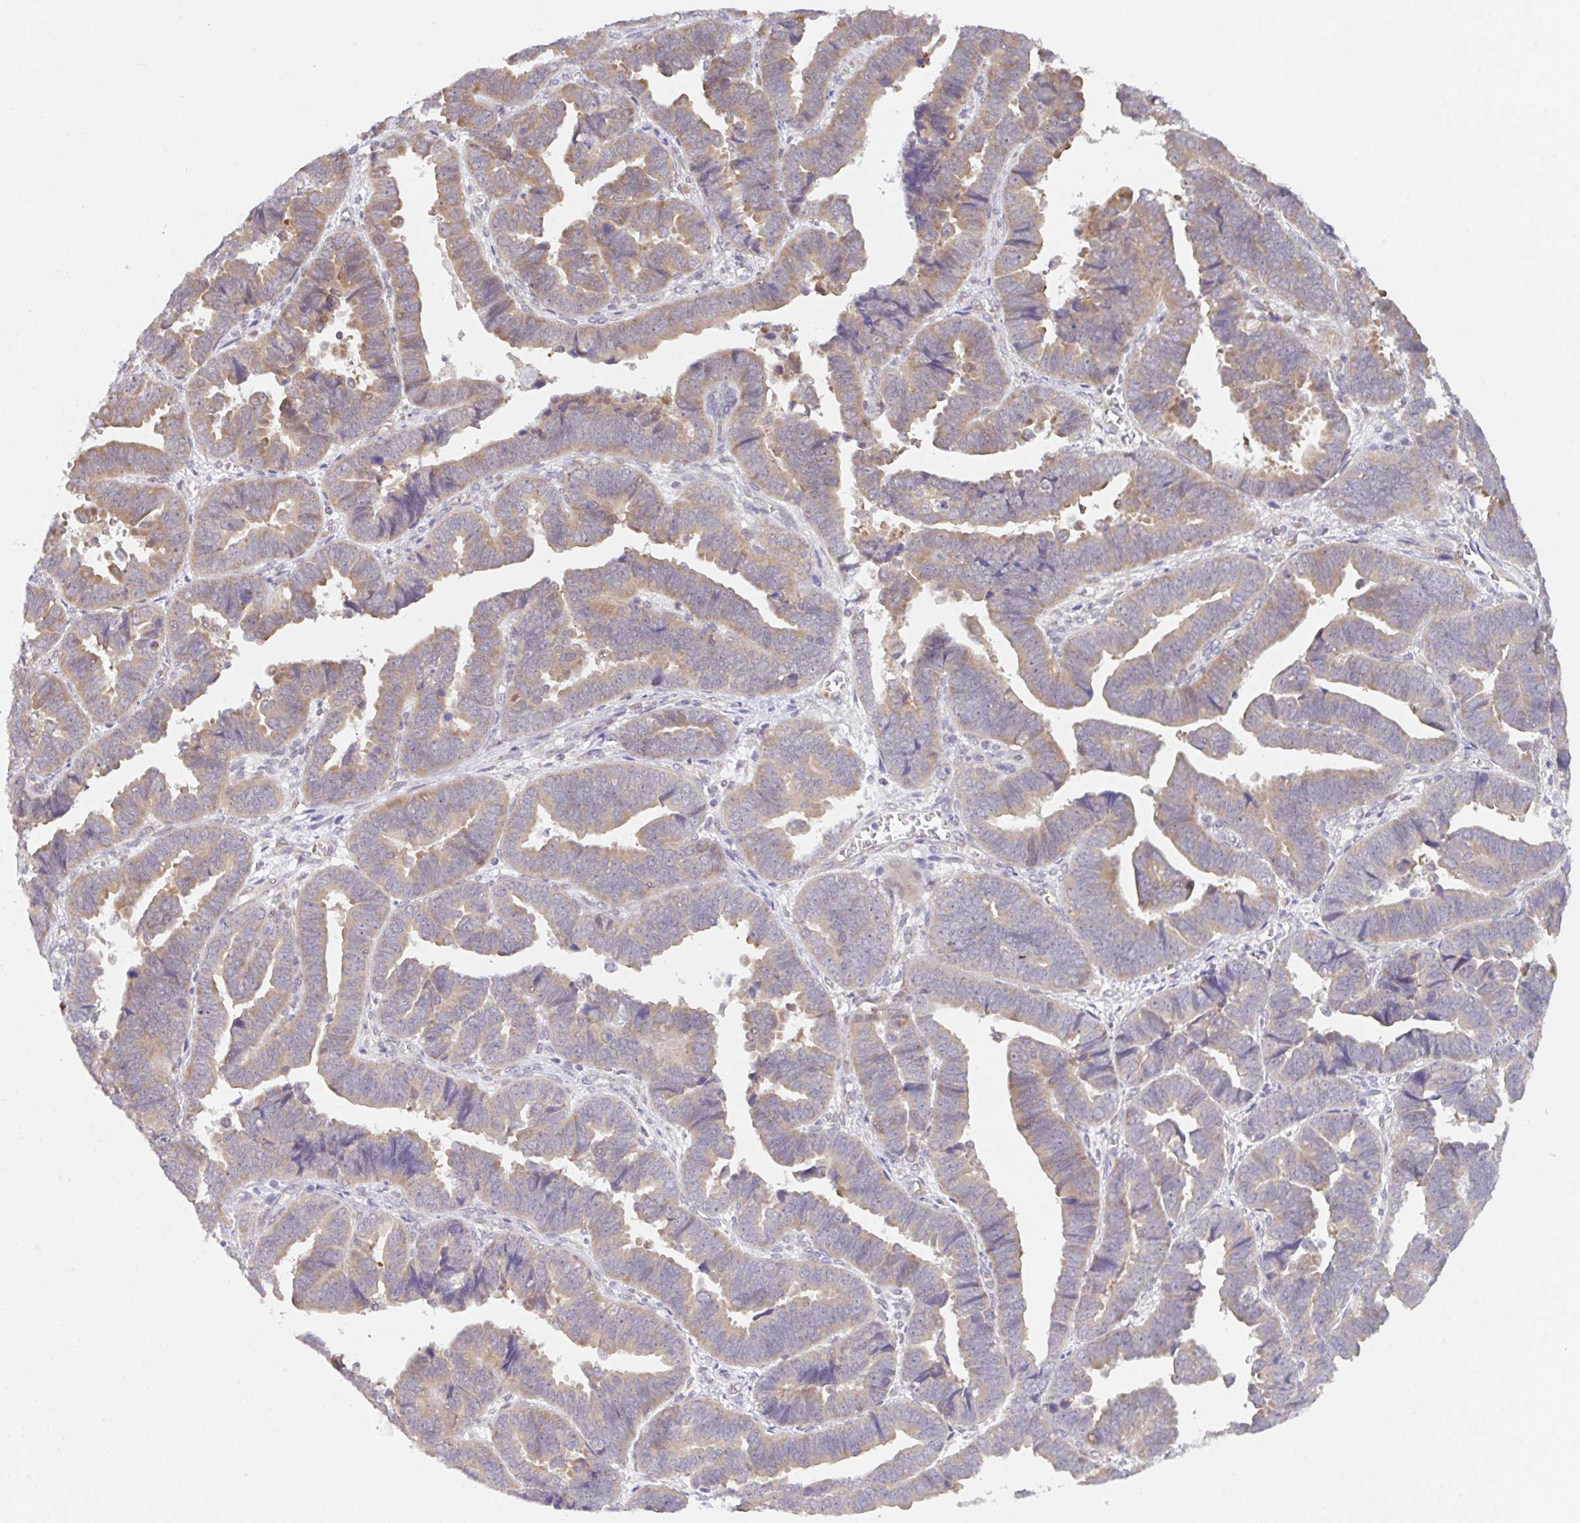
{"staining": {"intensity": "weak", "quantity": ">75%", "location": "cytoplasmic/membranous"}, "tissue": "endometrial cancer", "cell_type": "Tumor cells", "image_type": "cancer", "snomed": [{"axis": "morphology", "description": "Adenocarcinoma, NOS"}, {"axis": "topography", "description": "Endometrium"}], "caption": "Immunohistochemical staining of endometrial cancer demonstrates low levels of weak cytoplasmic/membranous protein staining in approximately >75% of tumor cells.", "gene": "TBPL2", "patient": {"sex": "female", "age": 75}}